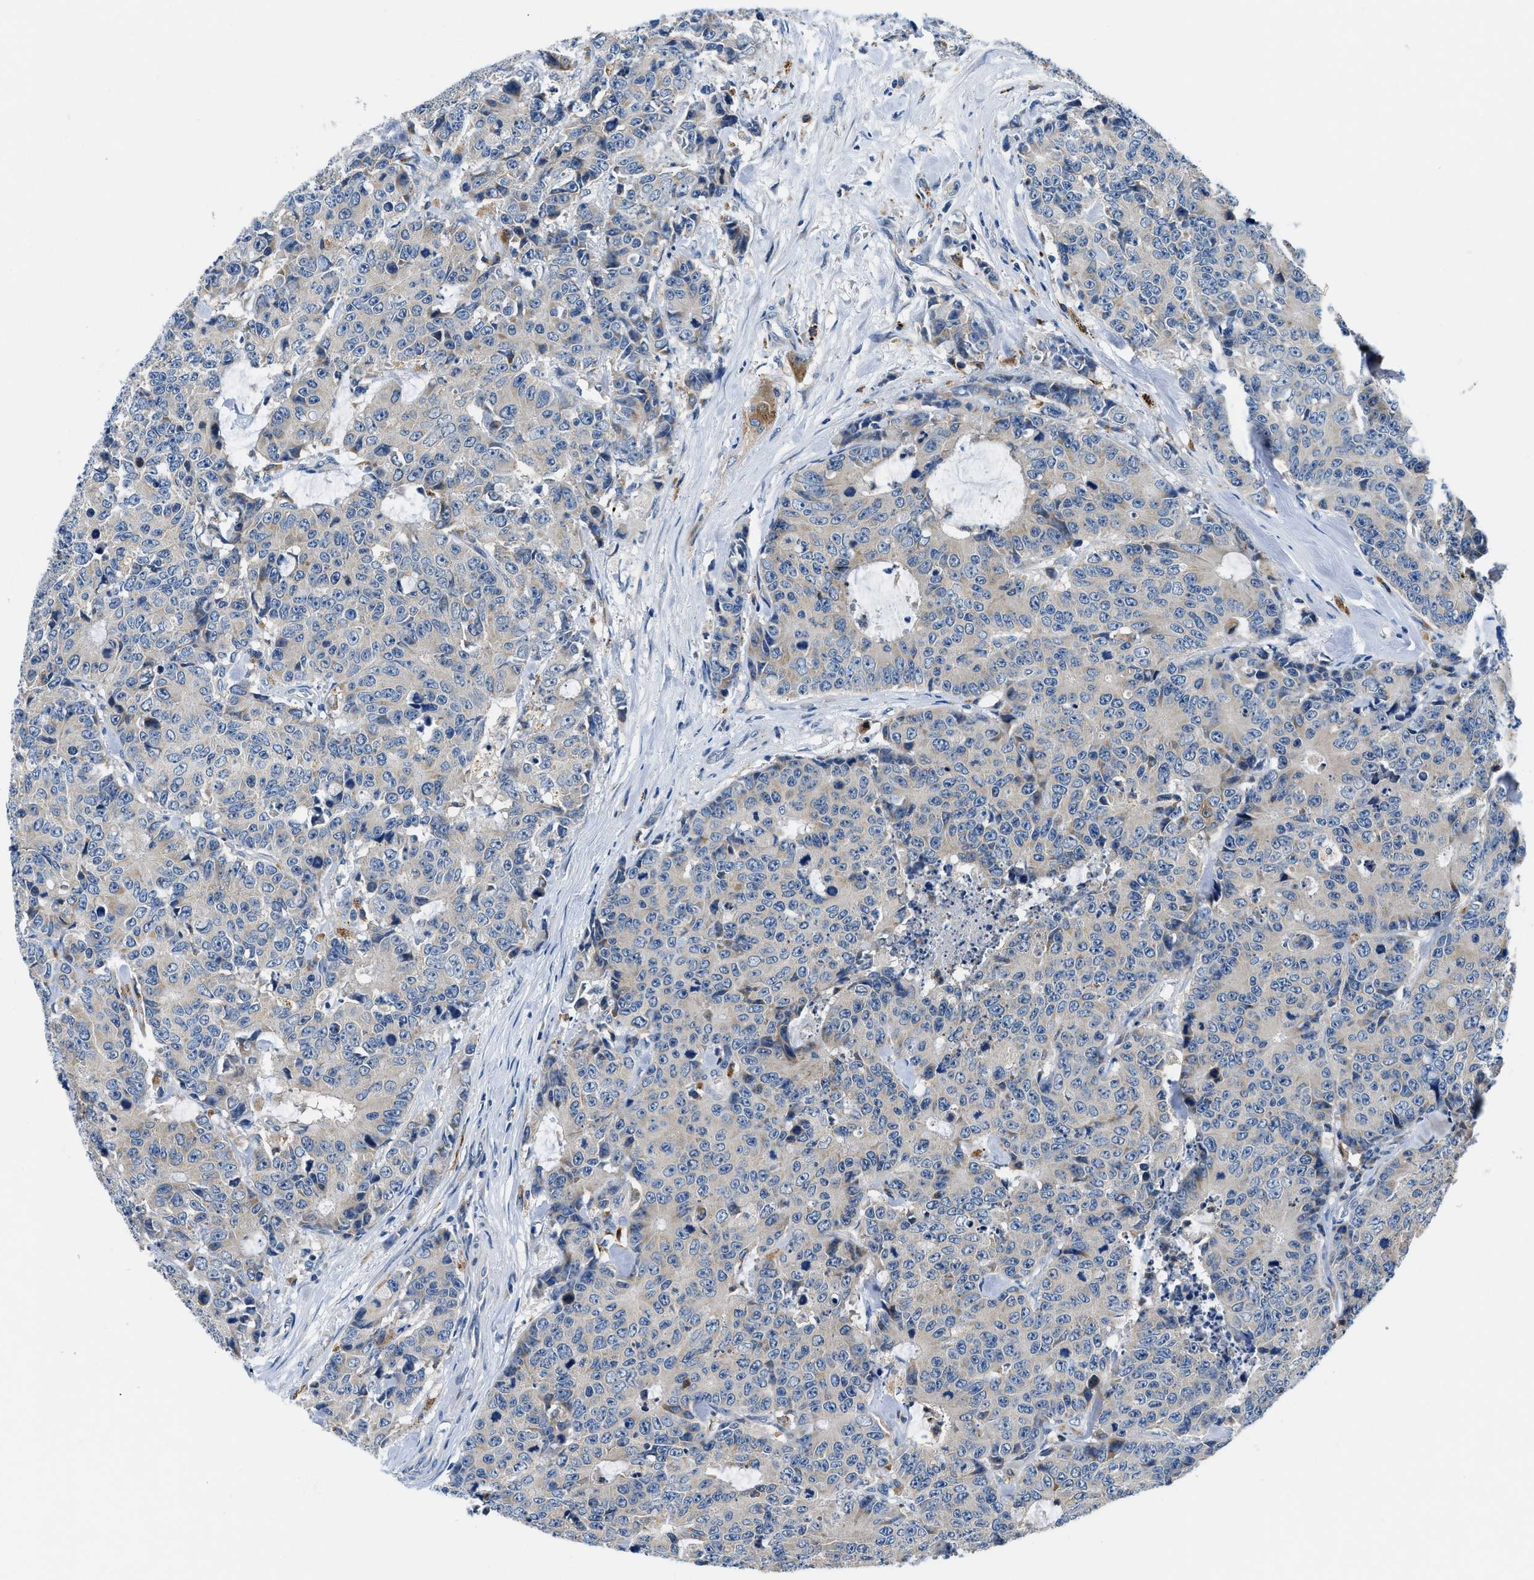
{"staining": {"intensity": "negative", "quantity": "none", "location": "none"}, "tissue": "colorectal cancer", "cell_type": "Tumor cells", "image_type": "cancer", "snomed": [{"axis": "morphology", "description": "Adenocarcinoma, NOS"}, {"axis": "topography", "description": "Colon"}], "caption": "The image exhibits no staining of tumor cells in colorectal cancer. (Brightfield microscopy of DAB (3,3'-diaminobenzidine) IHC at high magnification).", "gene": "ADGRE3", "patient": {"sex": "female", "age": 86}}